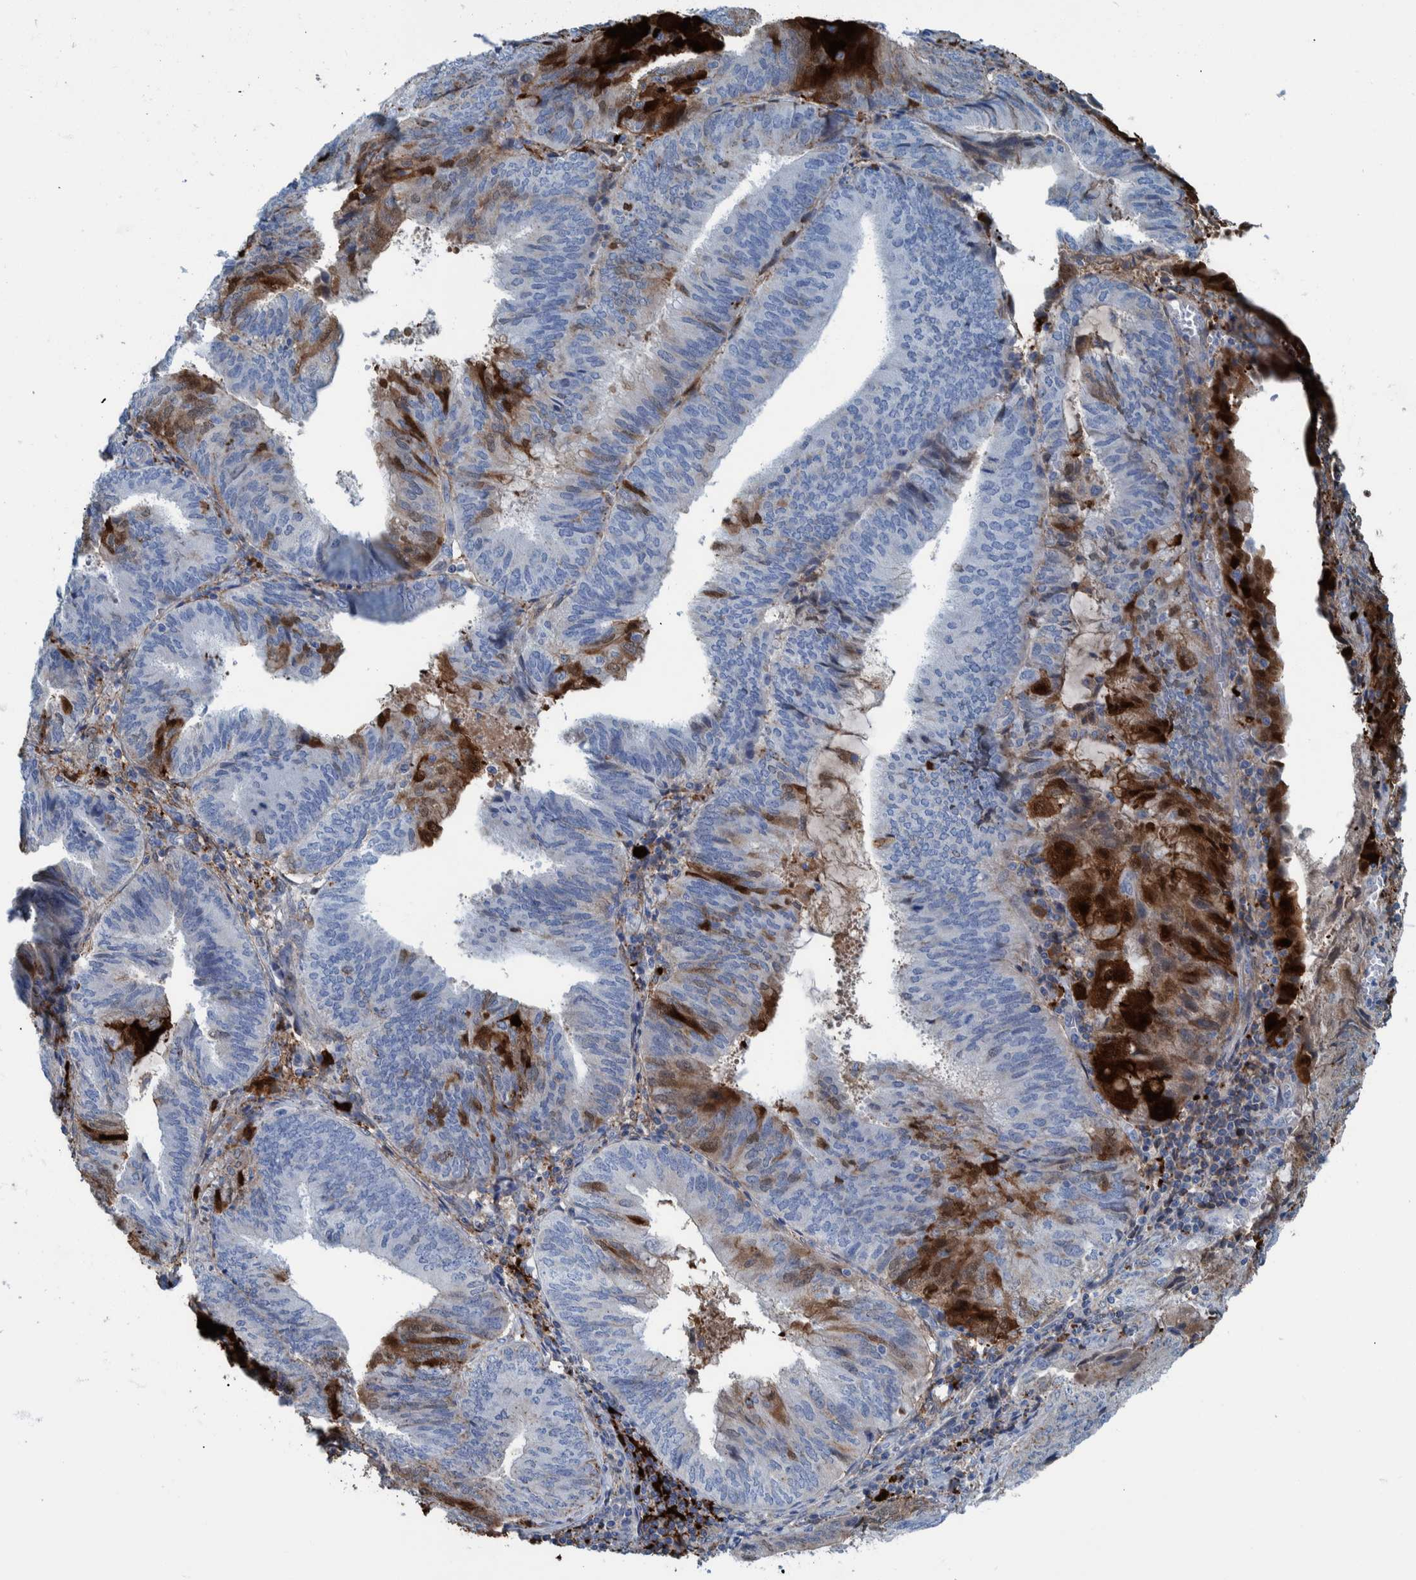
{"staining": {"intensity": "strong", "quantity": "<25%", "location": "cytoplasmic/membranous"}, "tissue": "endometrial cancer", "cell_type": "Tumor cells", "image_type": "cancer", "snomed": [{"axis": "morphology", "description": "Adenocarcinoma, NOS"}, {"axis": "topography", "description": "Endometrium"}], "caption": "Immunohistochemistry histopathology image of neoplastic tissue: endometrial adenocarcinoma stained using immunohistochemistry (IHC) displays medium levels of strong protein expression localized specifically in the cytoplasmic/membranous of tumor cells, appearing as a cytoplasmic/membranous brown color.", "gene": "IDO1", "patient": {"sex": "female", "age": 81}}